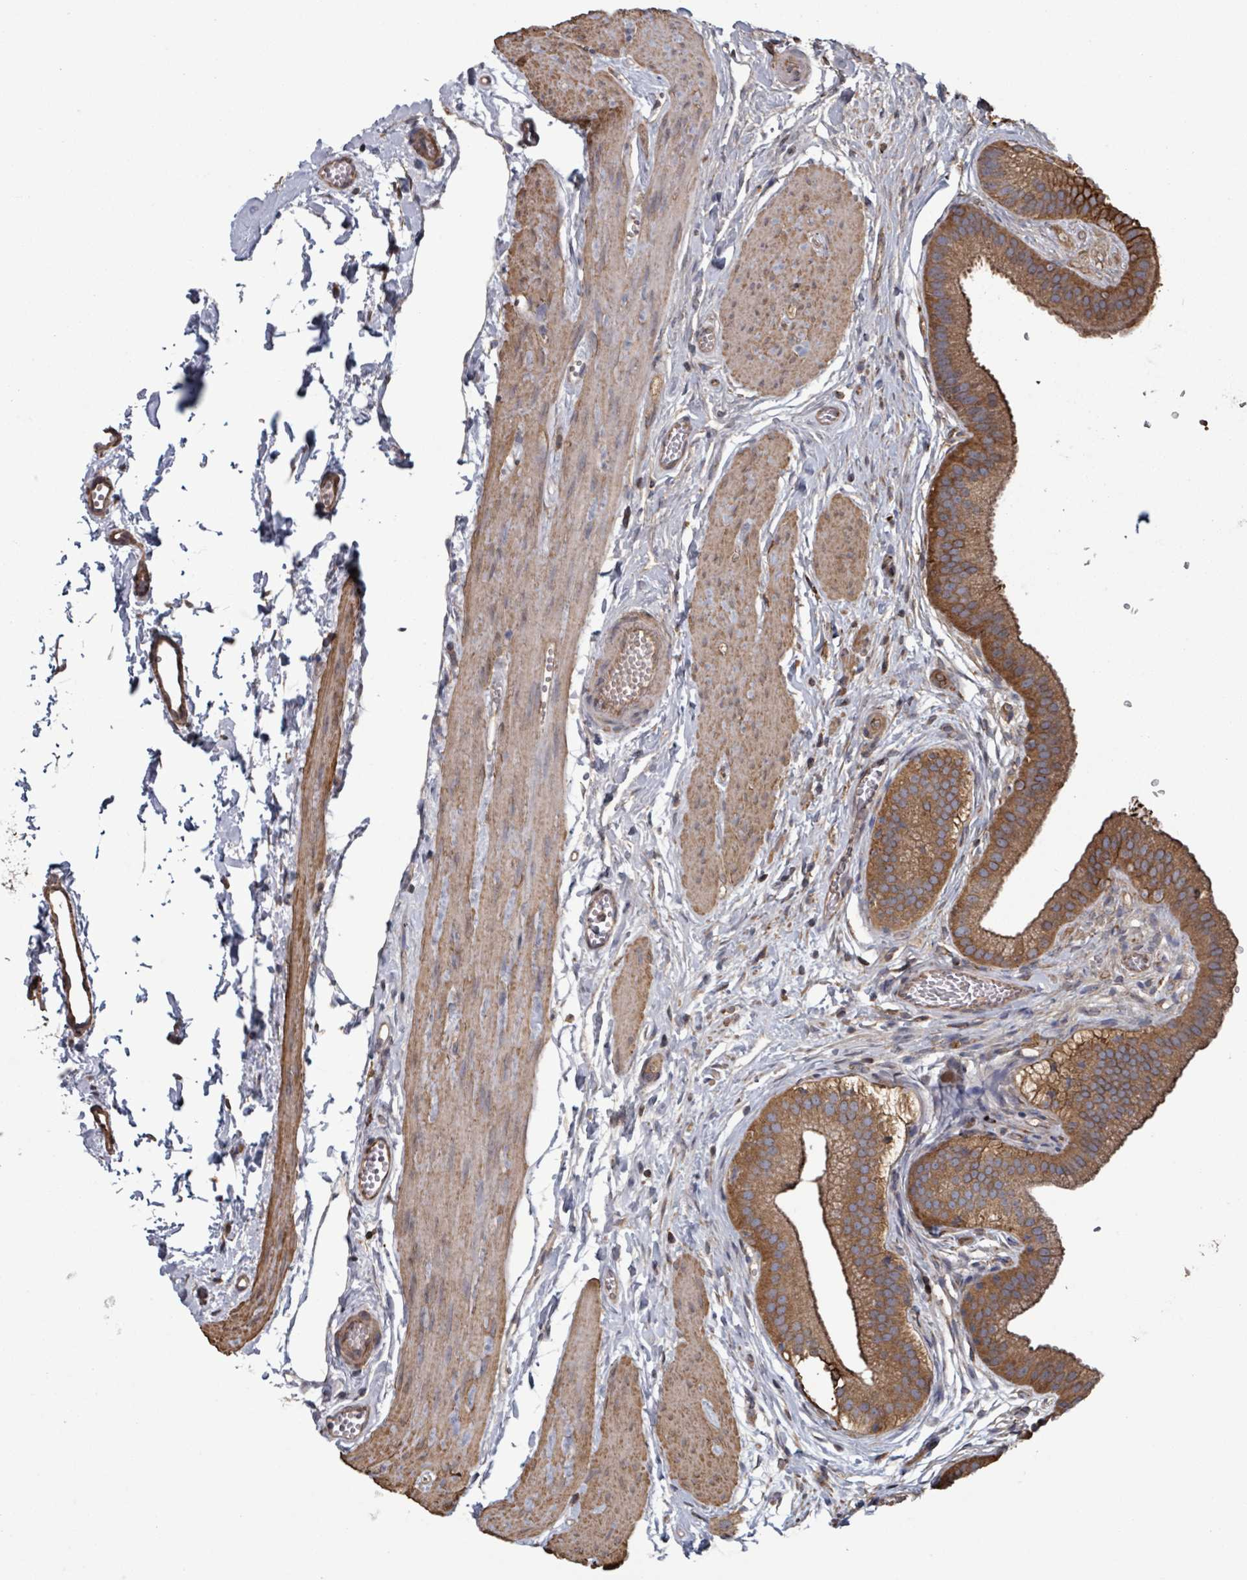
{"staining": {"intensity": "moderate", "quantity": ">75%", "location": "cytoplasmic/membranous"}, "tissue": "gallbladder", "cell_type": "Glandular cells", "image_type": "normal", "snomed": [{"axis": "morphology", "description": "Normal tissue, NOS"}, {"axis": "topography", "description": "Gallbladder"}], "caption": "Protein analysis of benign gallbladder displays moderate cytoplasmic/membranous staining in approximately >75% of glandular cells. The staining is performed using DAB (3,3'-diaminobenzidine) brown chromogen to label protein expression. The nuclei are counter-stained blue using hematoxylin.", "gene": "ADCK1", "patient": {"sex": "female", "age": 54}}